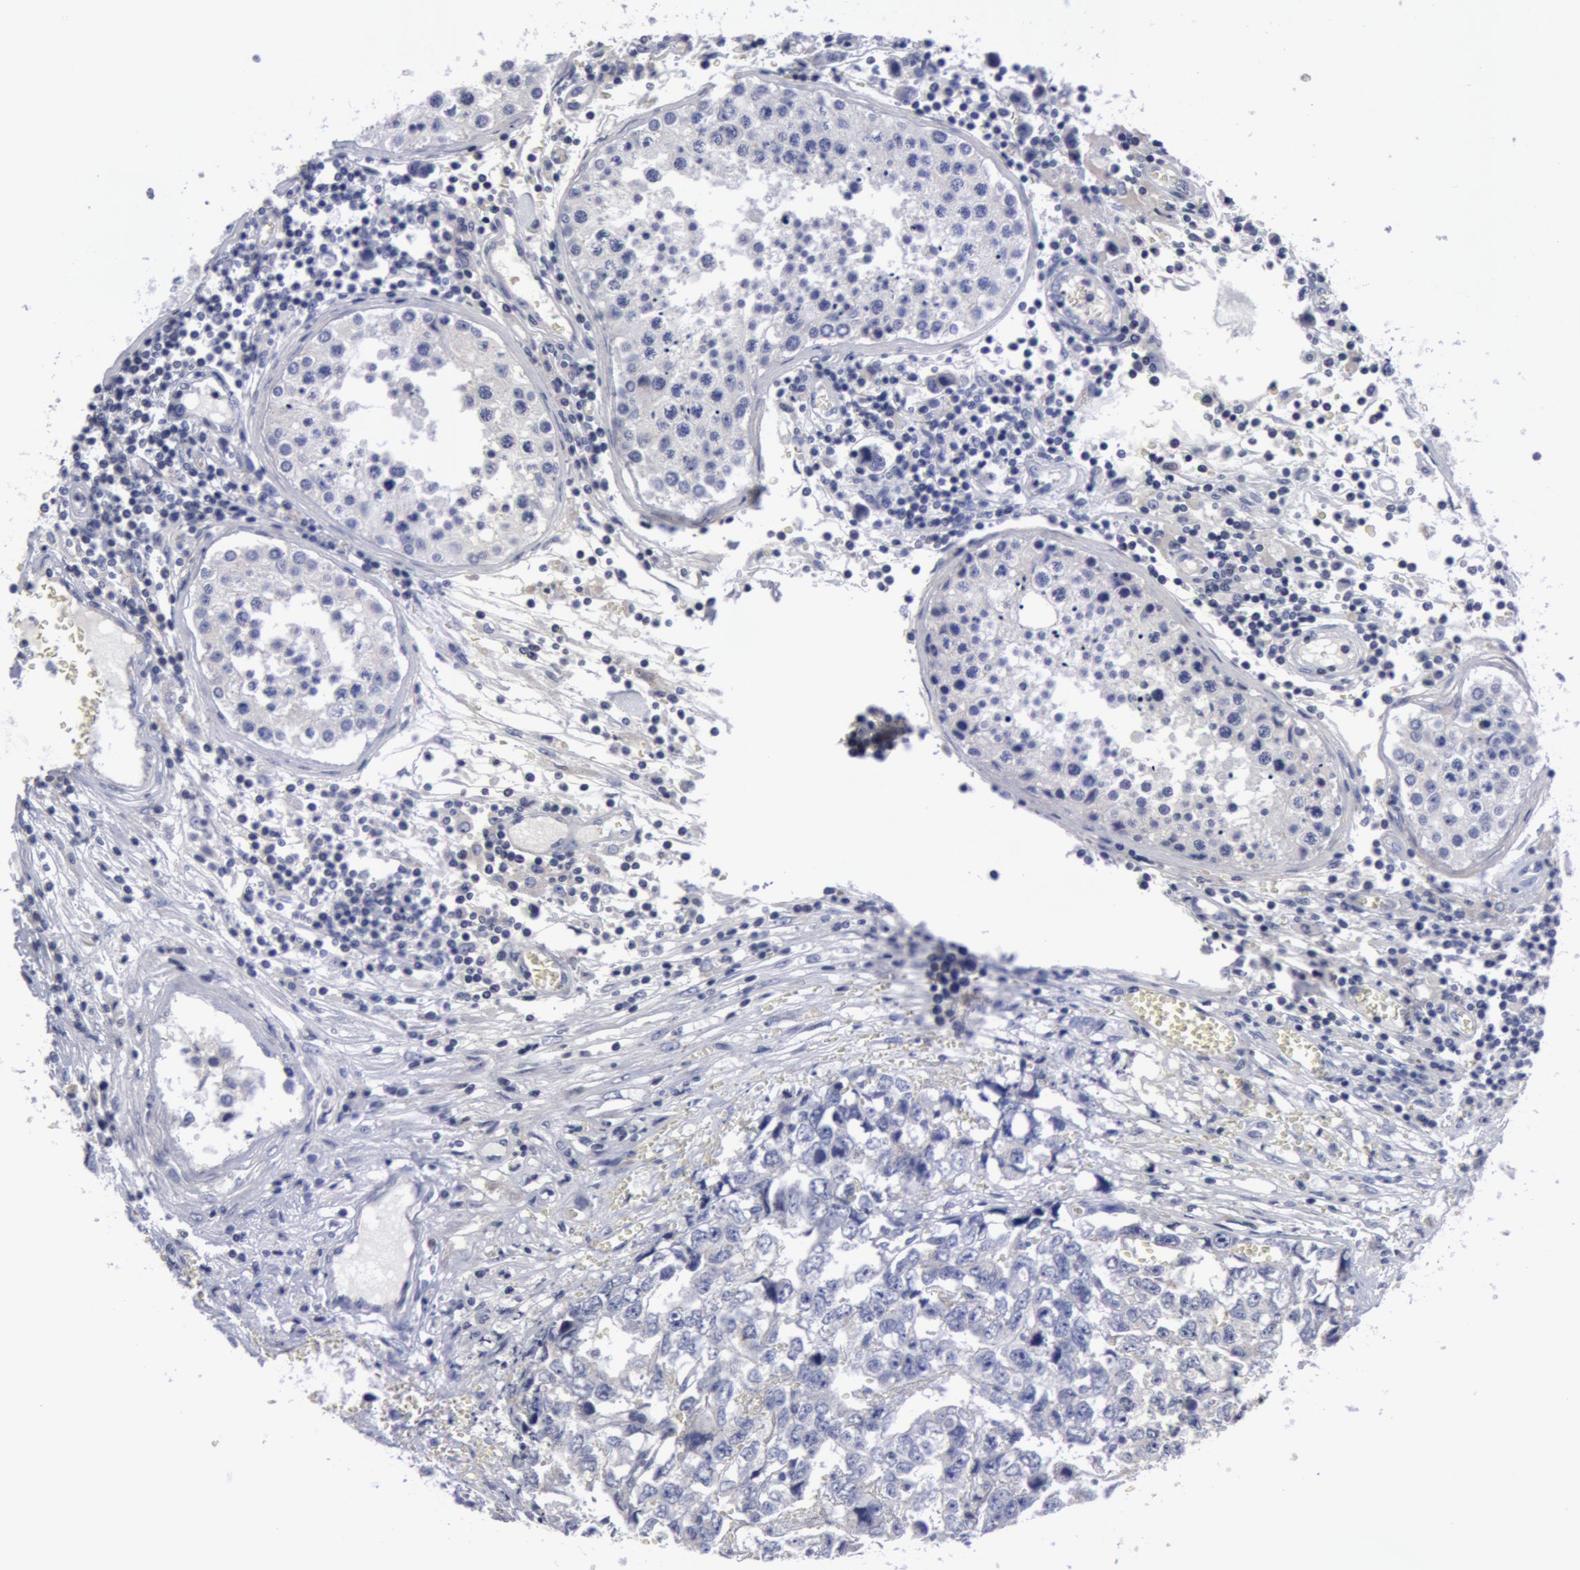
{"staining": {"intensity": "negative", "quantity": "none", "location": "none"}, "tissue": "testis cancer", "cell_type": "Tumor cells", "image_type": "cancer", "snomed": [{"axis": "morphology", "description": "Carcinoma, Embryonal, NOS"}, {"axis": "topography", "description": "Testis"}], "caption": "Testis cancer (embryonal carcinoma) was stained to show a protein in brown. There is no significant staining in tumor cells. (DAB (3,3'-diaminobenzidine) immunohistochemistry with hematoxylin counter stain).", "gene": "NLGN4X", "patient": {"sex": "male", "age": 31}}